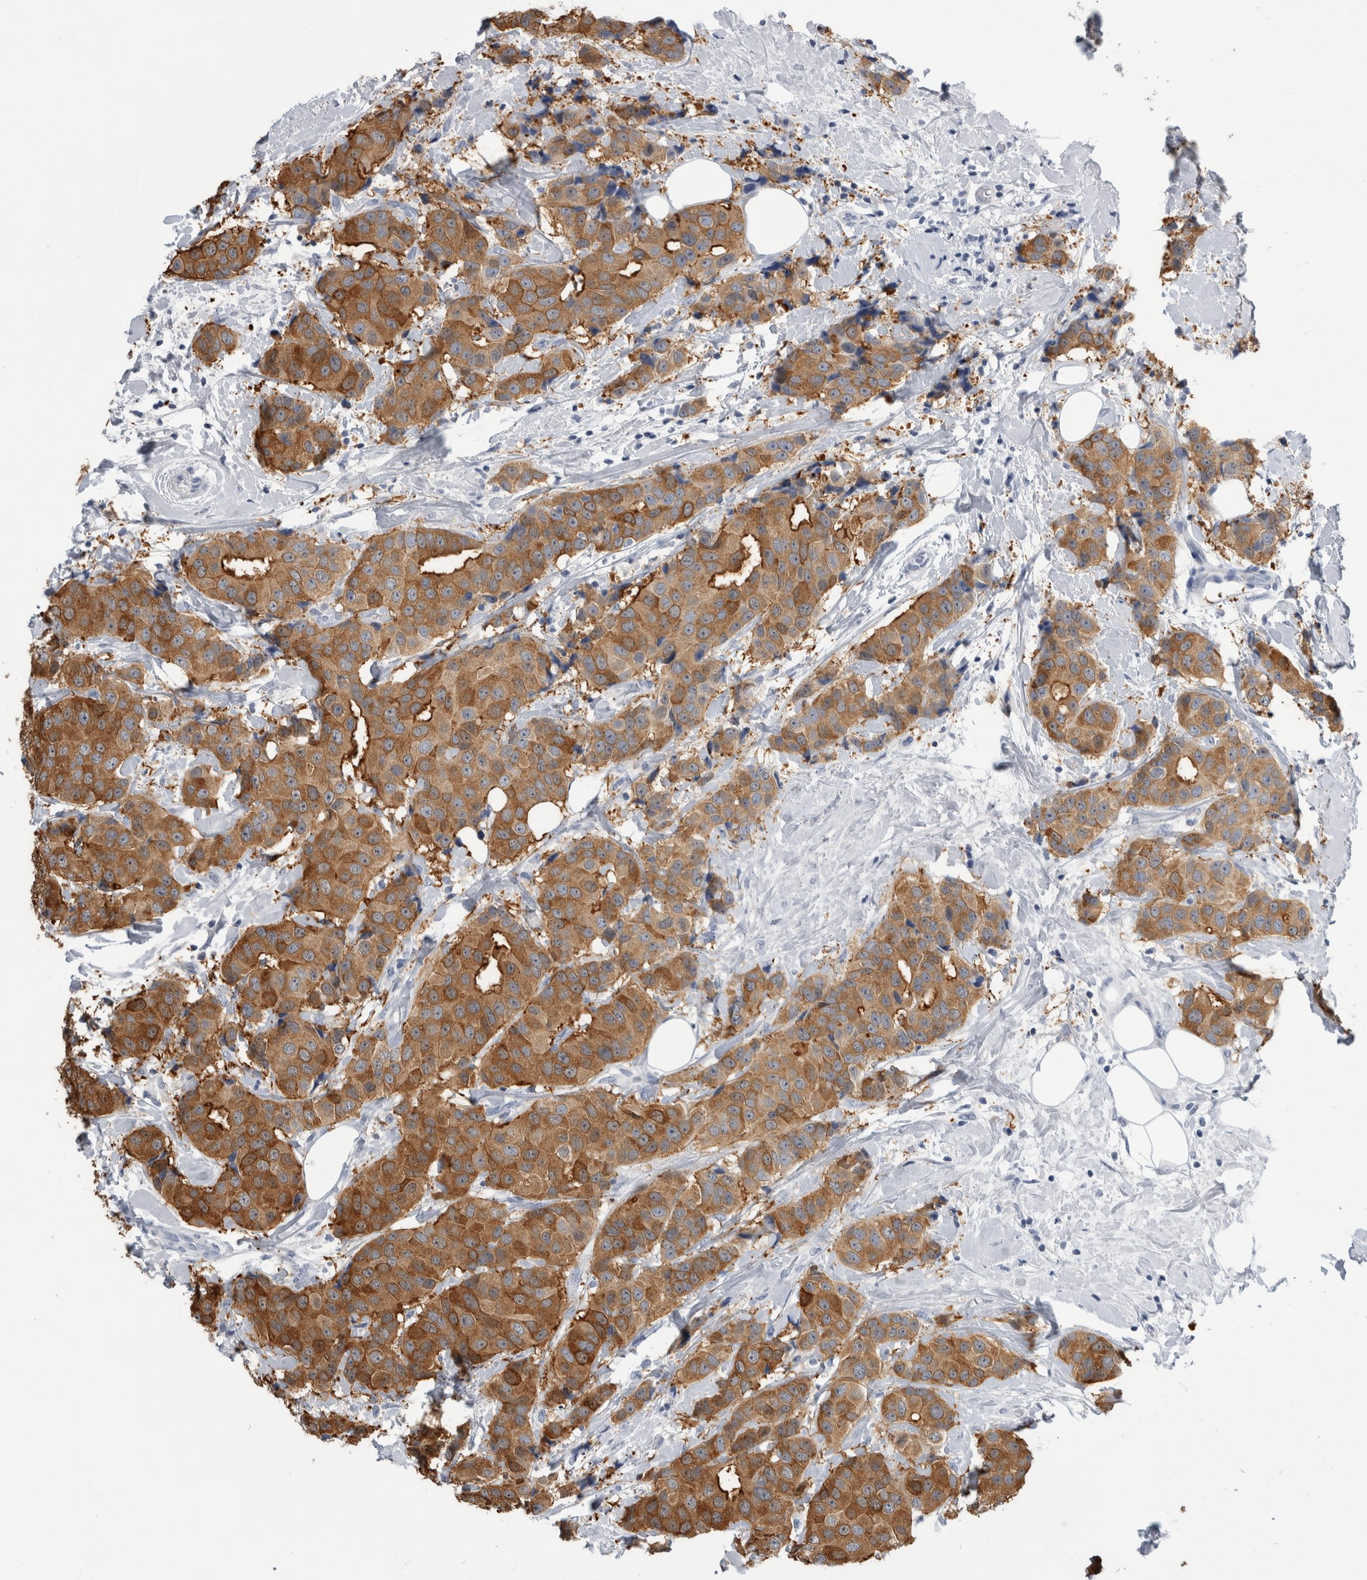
{"staining": {"intensity": "moderate", "quantity": ">75%", "location": "cytoplasmic/membranous"}, "tissue": "breast cancer", "cell_type": "Tumor cells", "image_type": "cancer", "snomed": [{"axis": "morphology", "description": "Normal tissue, NOS"}, {"axis": "morphology", "description": "Duct carcinoma"}, {"axis": "topography", "description": "Breast"}], "caption": "There is medium levels of moderate cytoplasmic/membranous expression in tumor cells of invasive ductal carcinoma (breast), as demonstrated by immunohistochemical staining (brown color).", "gene": "ANKFY1", "patient": {"sex": "female", "age": 39}}